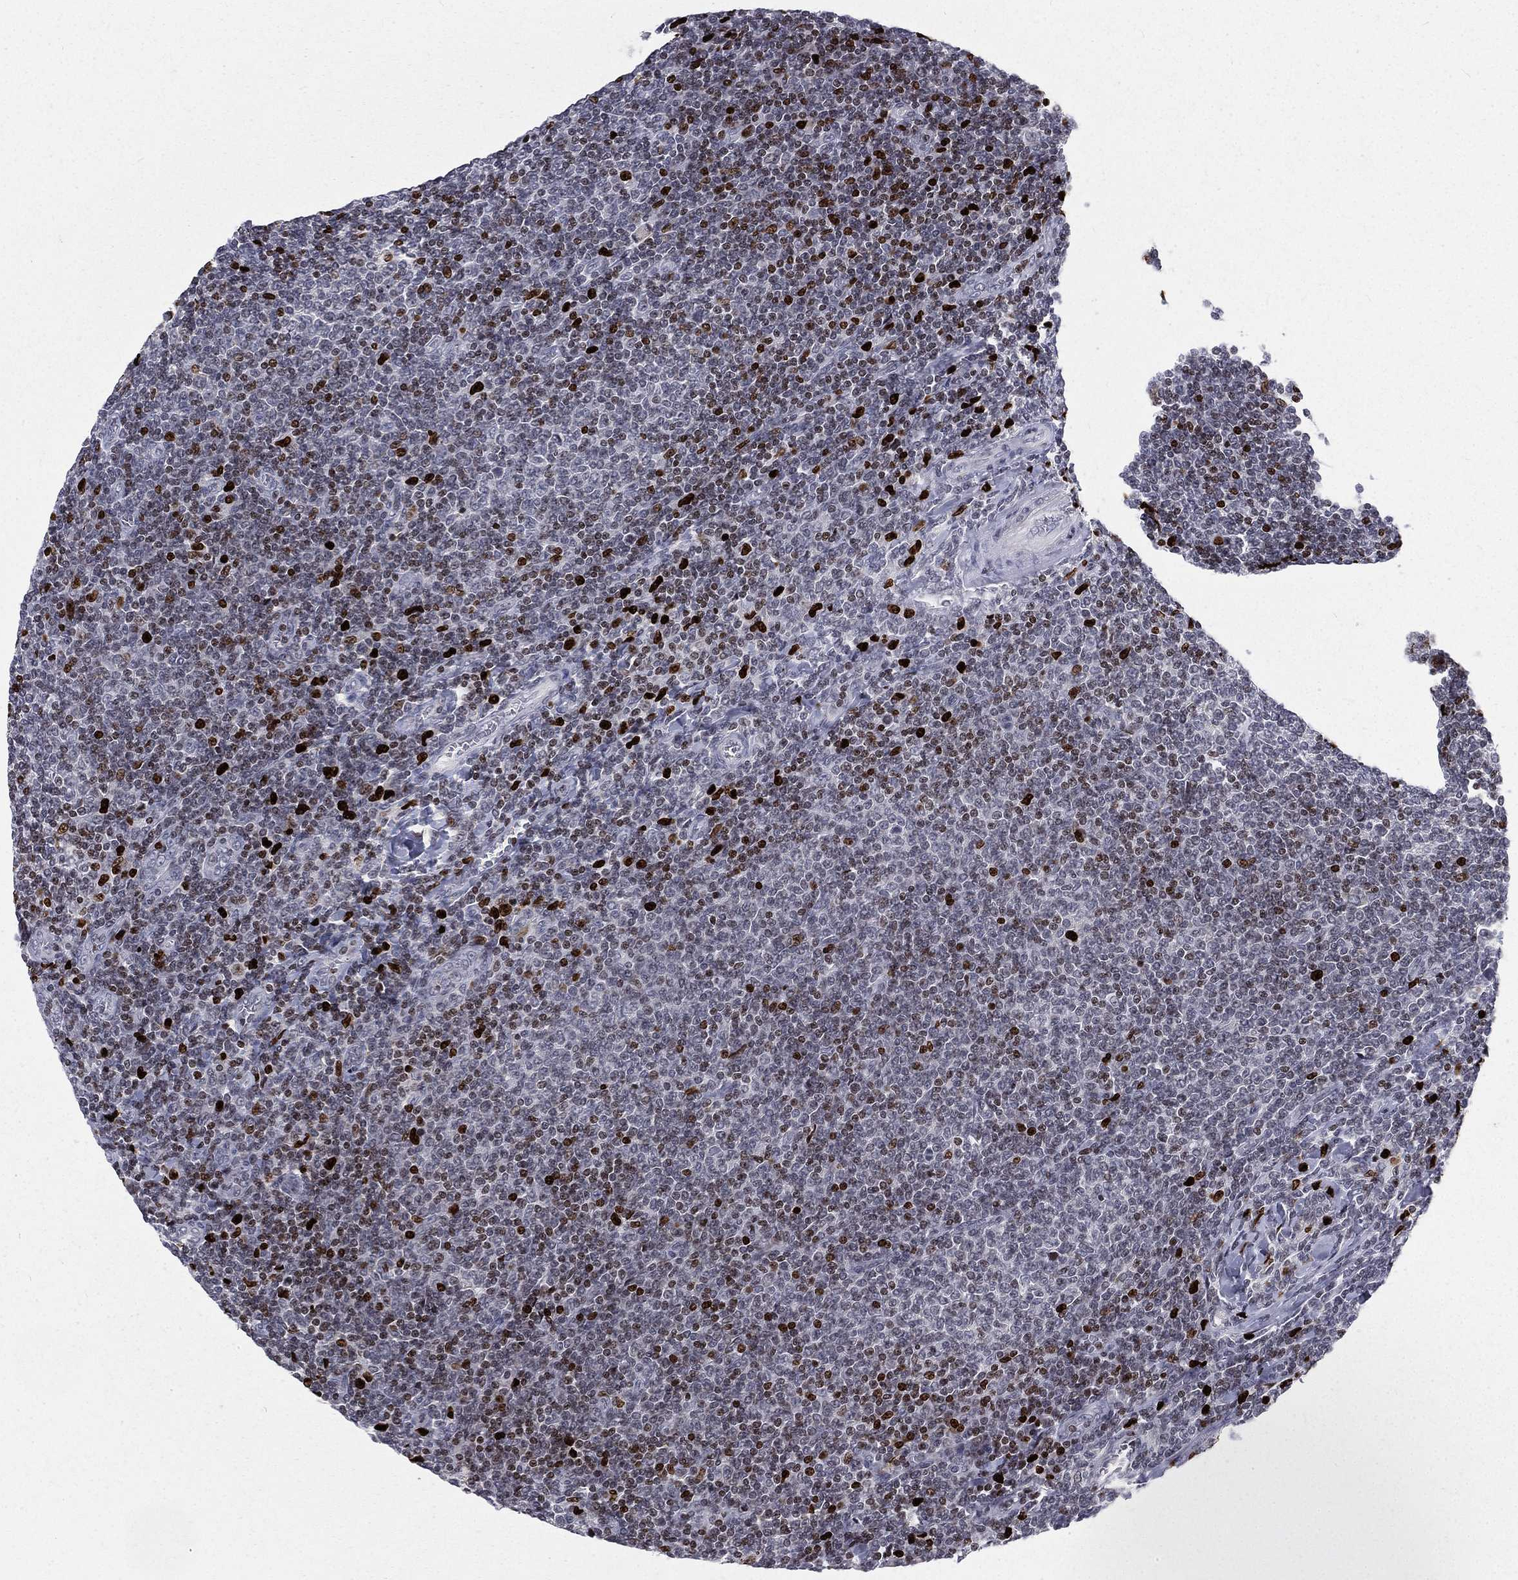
{"staining": {"intensity": "strong", "quantity": "<25%", "location": "nuclear"}, "tissue": "lymphoma", "cell_type": "Tumor cells", "image_type": "cancer", "snomed": [{"axis": "morphology", "description": "Malignant lymphoma, non-Hodgkin's type, Low grade"}, {"axis": "topography", "description": "Lymph node"}], "caption": "Lymphoma tissue displays strong nuclear staining in about <25% of tumor cells, visualized by immunohistochemistry. The staining was performed using DAB (3,3'-diaminobenzidine), with brown indicating positive protein expression. Nuclei are stained blue with hematoxylin.", "gene": "MNDA", "patient": {"sex": "male", "age": 52}}